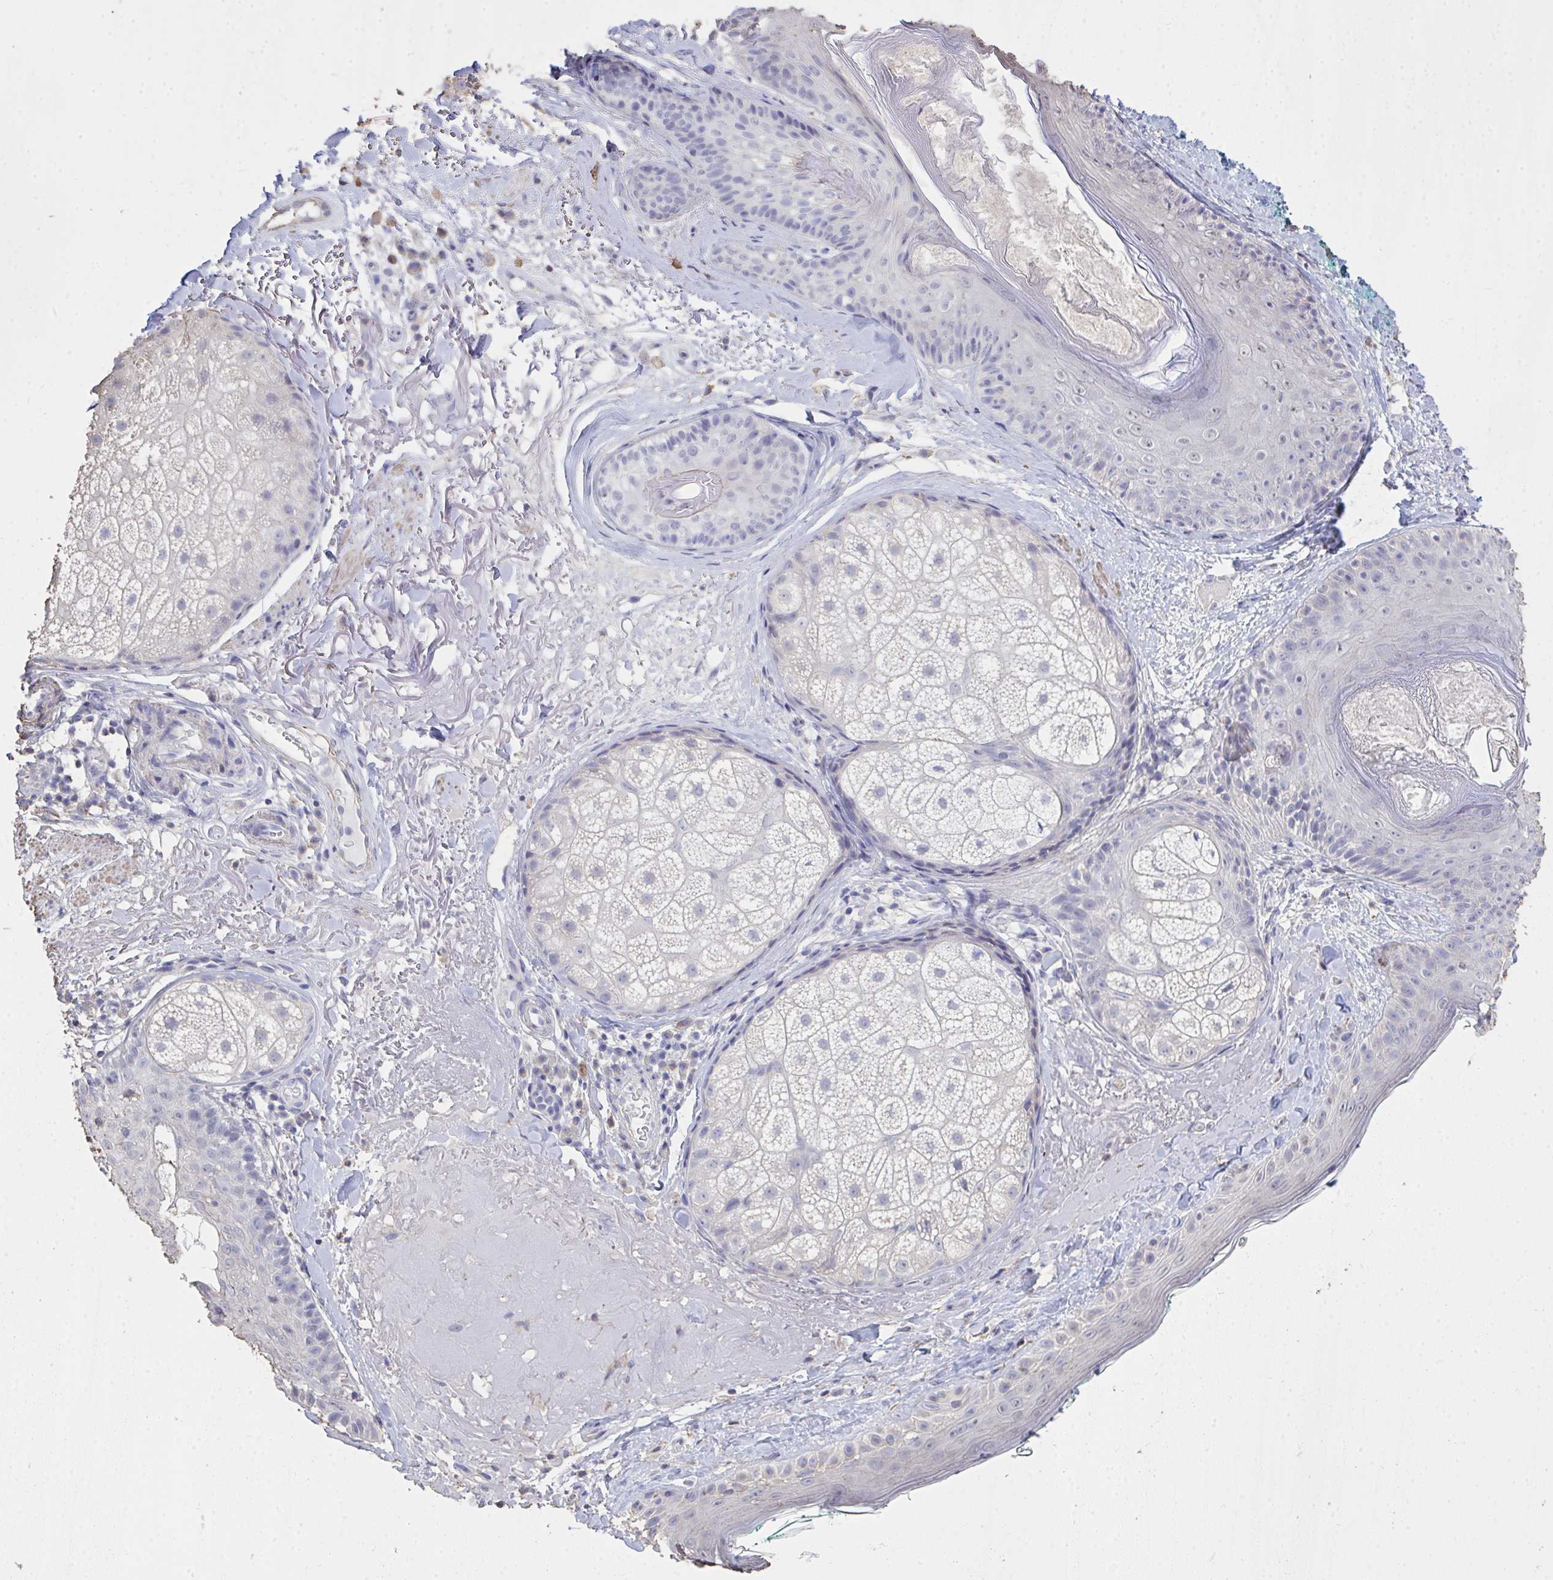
{"staining": {"intensity": "negative", "quantity": "none", "location": "none"}, "tissue": "skin", "cell_type": "Fibroblasts", "image_type": "normal", "snomed": [{"axis": "morphology", "description": "Normal tissue, NOS"}, {"axis": "topography", "description": "Skin"}], "caption": "Skin stained for a protein using immunohistochemistry shows no staining fibroblasts.", "gene": "IL23R", "patient": {"sex": "male", "age": 73}}